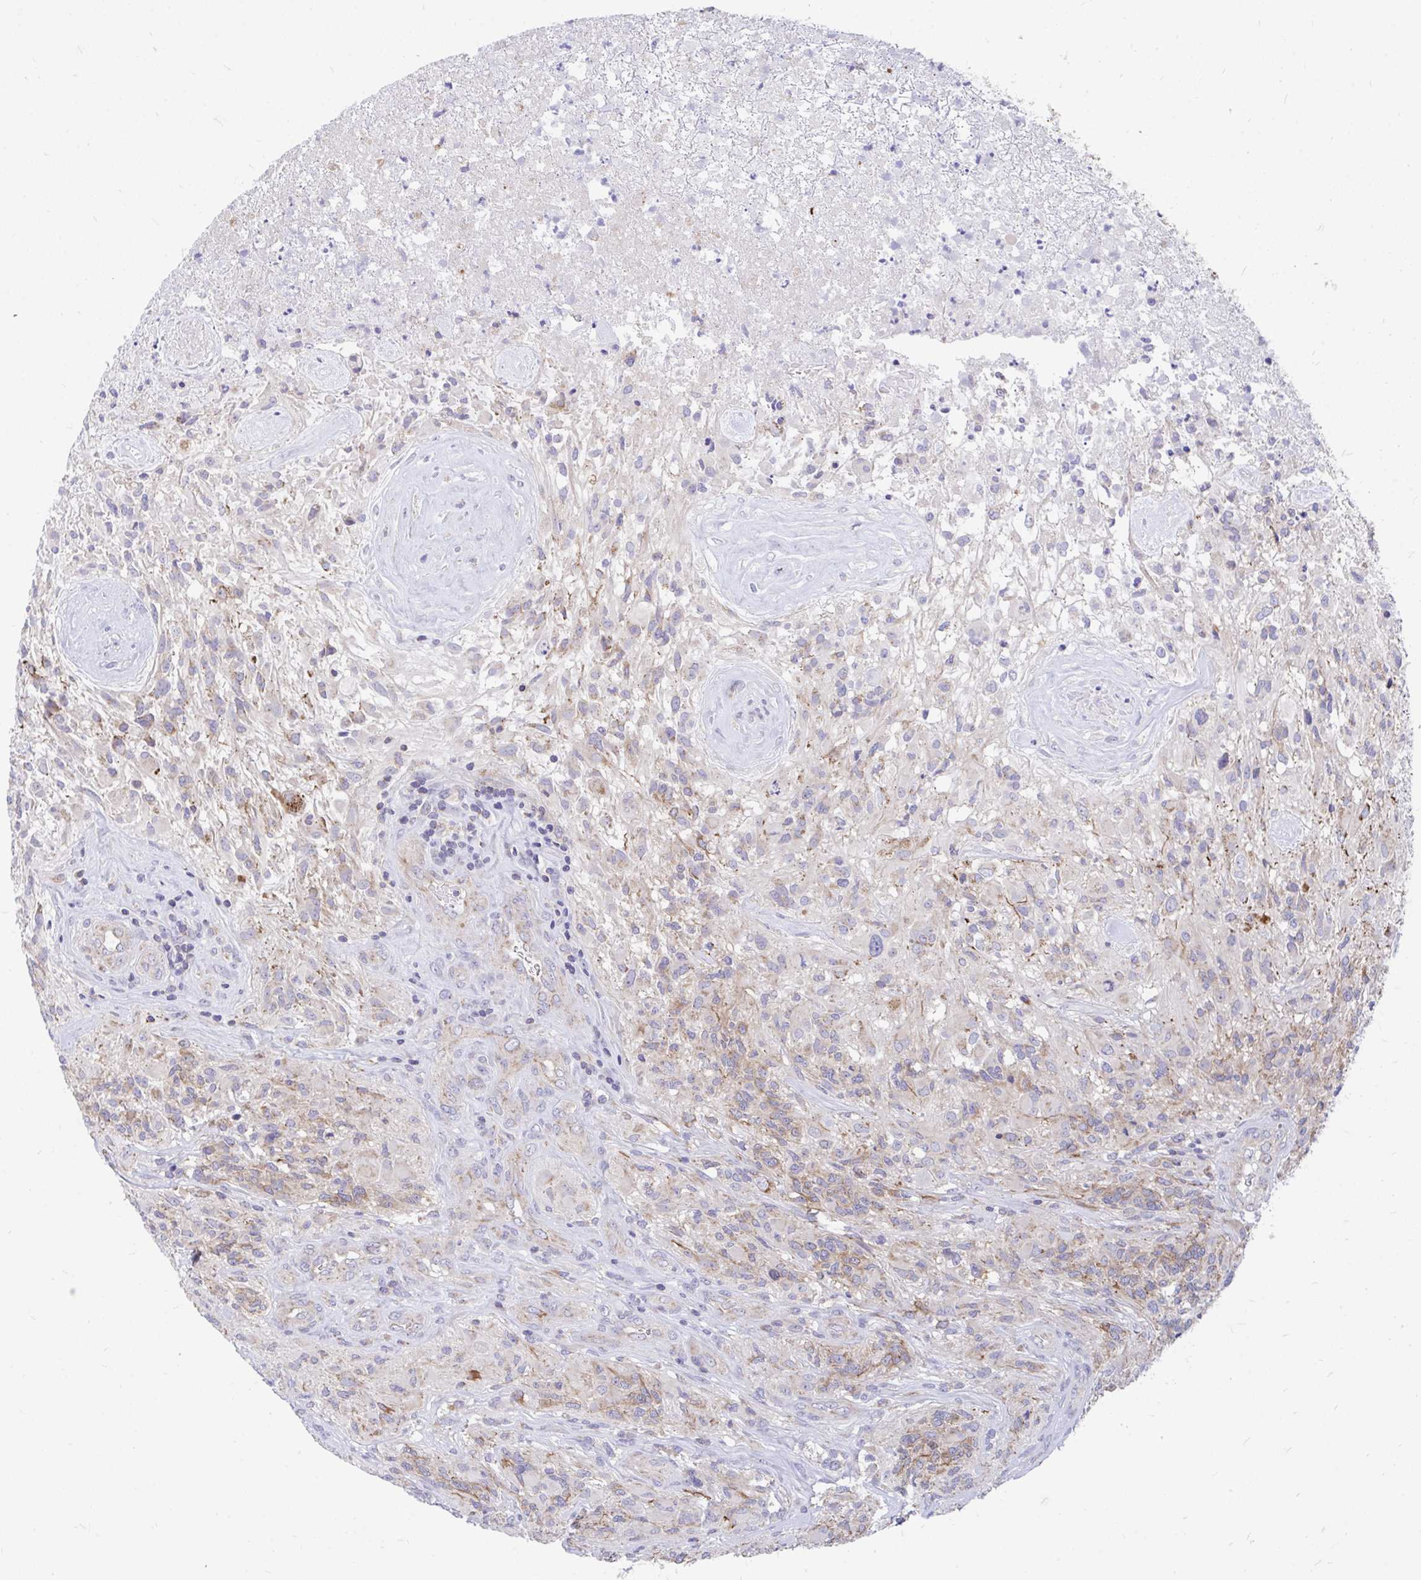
{"staining": {"intensity": "weak", "quantity": "25%-75%", "location": "cytoplasmic/membranous"}, "tissue": "glioma", "cell_type": "Tumor cells", "image_type": "cancer", "snomed": [{"axis": "morphology", "description": "Glioma, malignant, High grade"}, {"axis": "topography", "description": "Brain"}], "caption": "DAB immunohistochemical staining of human glioma reveals weak cytoplasmic/membranous protein staining in about 25%-75% of tumor cells.", "gene": "FHIP1B", "patient": {"sex": "female", "age": 65}}